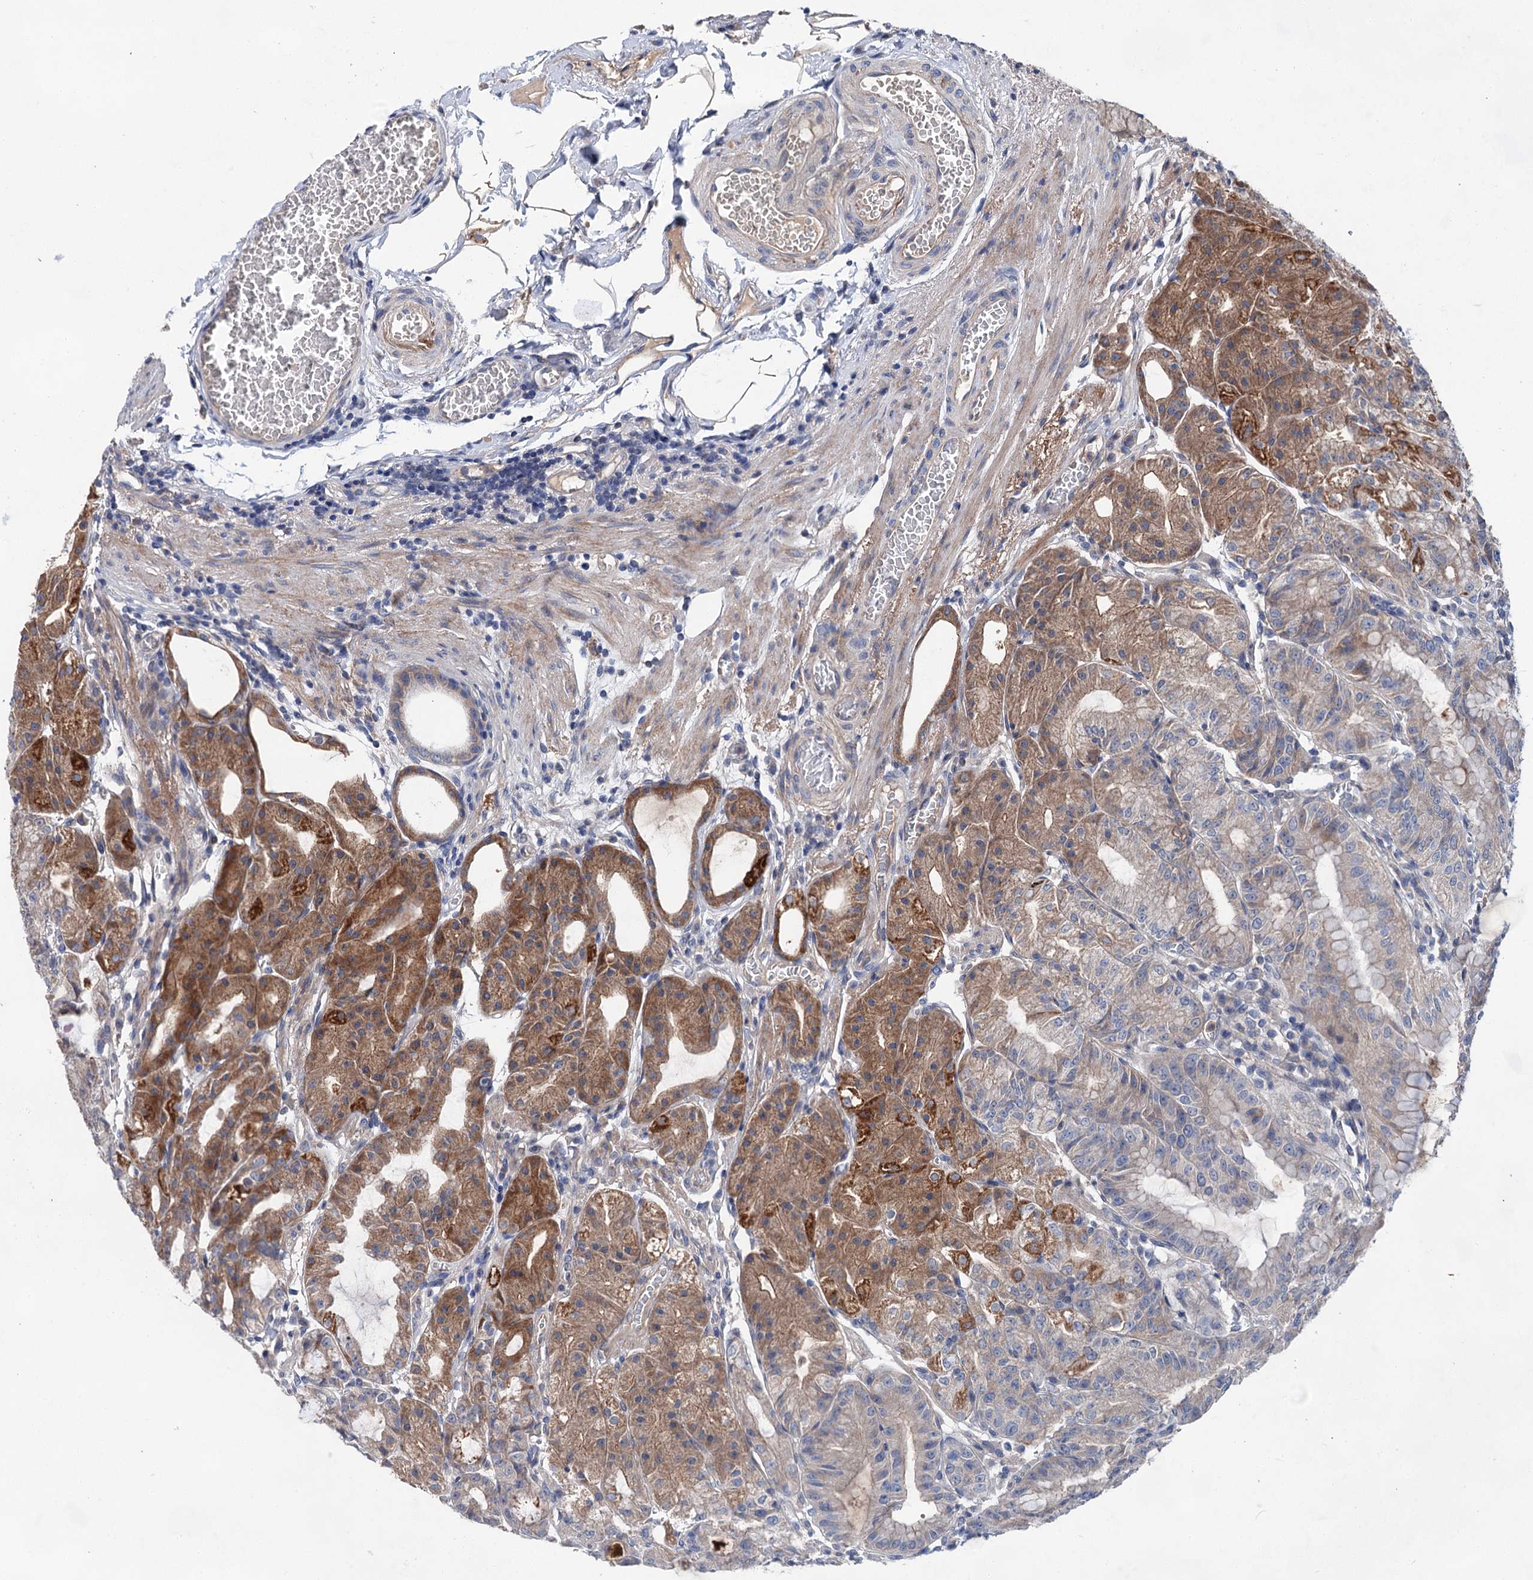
{"staining": {"intensity": "moderate", "quantity": "25%-75%", "location": "cytoplasmic/membranous"}, "tissue": "stomach", "cell_type": "Glandular cells", "image_type": "normal", "snomed": [{"axis": "morphology", "description": "Normal tissue, NOS"}, {"axis": "topography", "description": "Stomach, upper"}, {"axis": "topography", "description": "Stomach, lower"}], "caption": "Immunohistochemical staining of unremarkable stomach reveals medium levels of moderate cytoplasmic/membranous expression in about 25%-75% of glandular cells. The protein is shown in brown color, while the nuclei are stained blue.", "gene": "MORN3", "patient": {"sex": "male", "age": 71}}